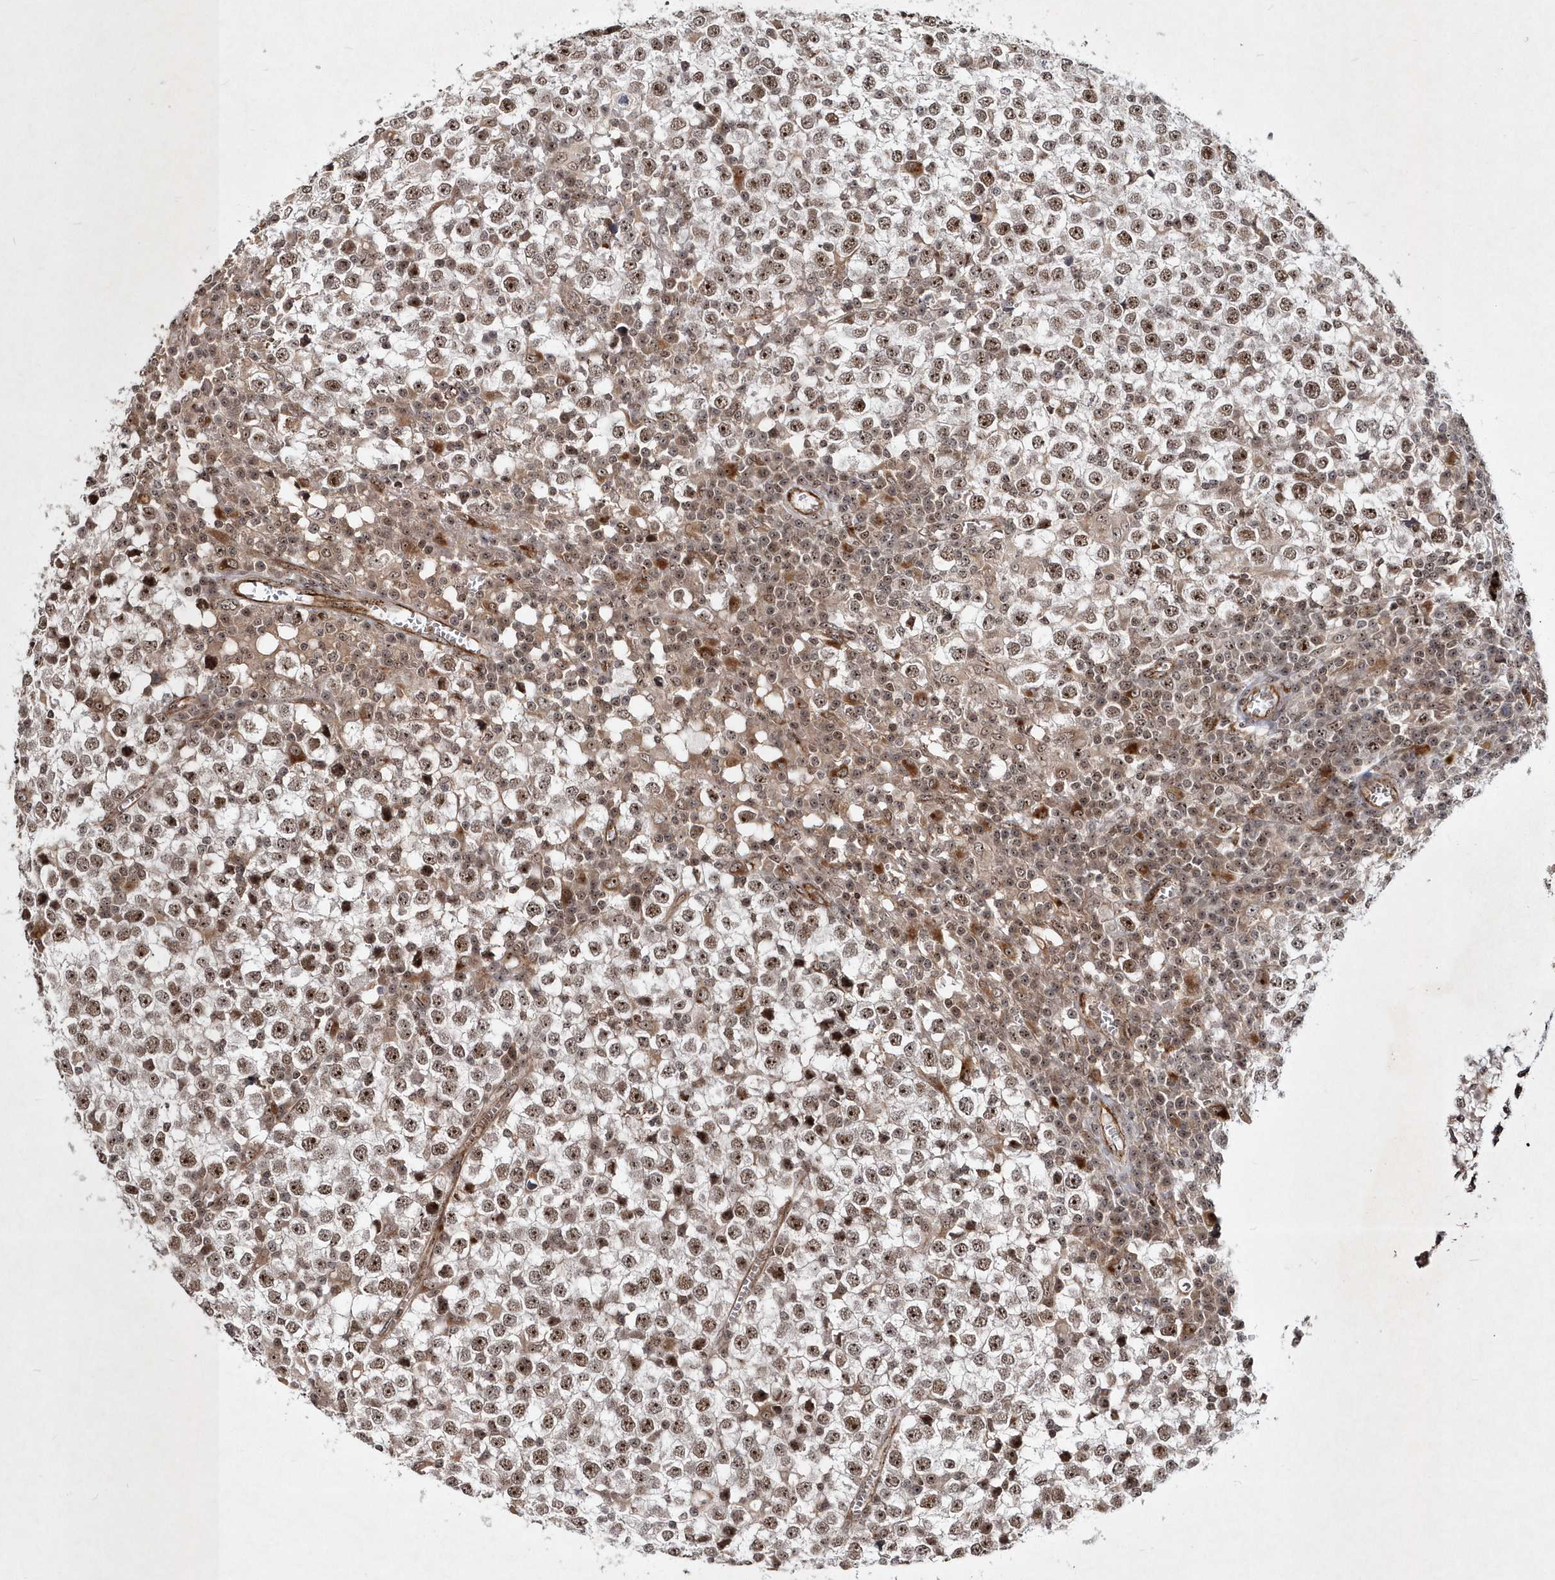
{"staining": {"intensity": "moderate", "quantity": ">75%", "location": "nuclear"}, "tissue": "testis cancer", "cell_type": "Tumor cells", "image_type": "cancer", "snomed": [{"axis": "morphology", "description": "Seminoma, NOS"}, {"axis": "topography", "description": "Testis"}], "caption": "The photomicrograph exhibits a brown stain indicating the presence of a protein in the nuclear of tumor cells in testis cancer (seminoma).", "gene": "SOWAHB", "patient": {"sex": "male", "age": 65}}